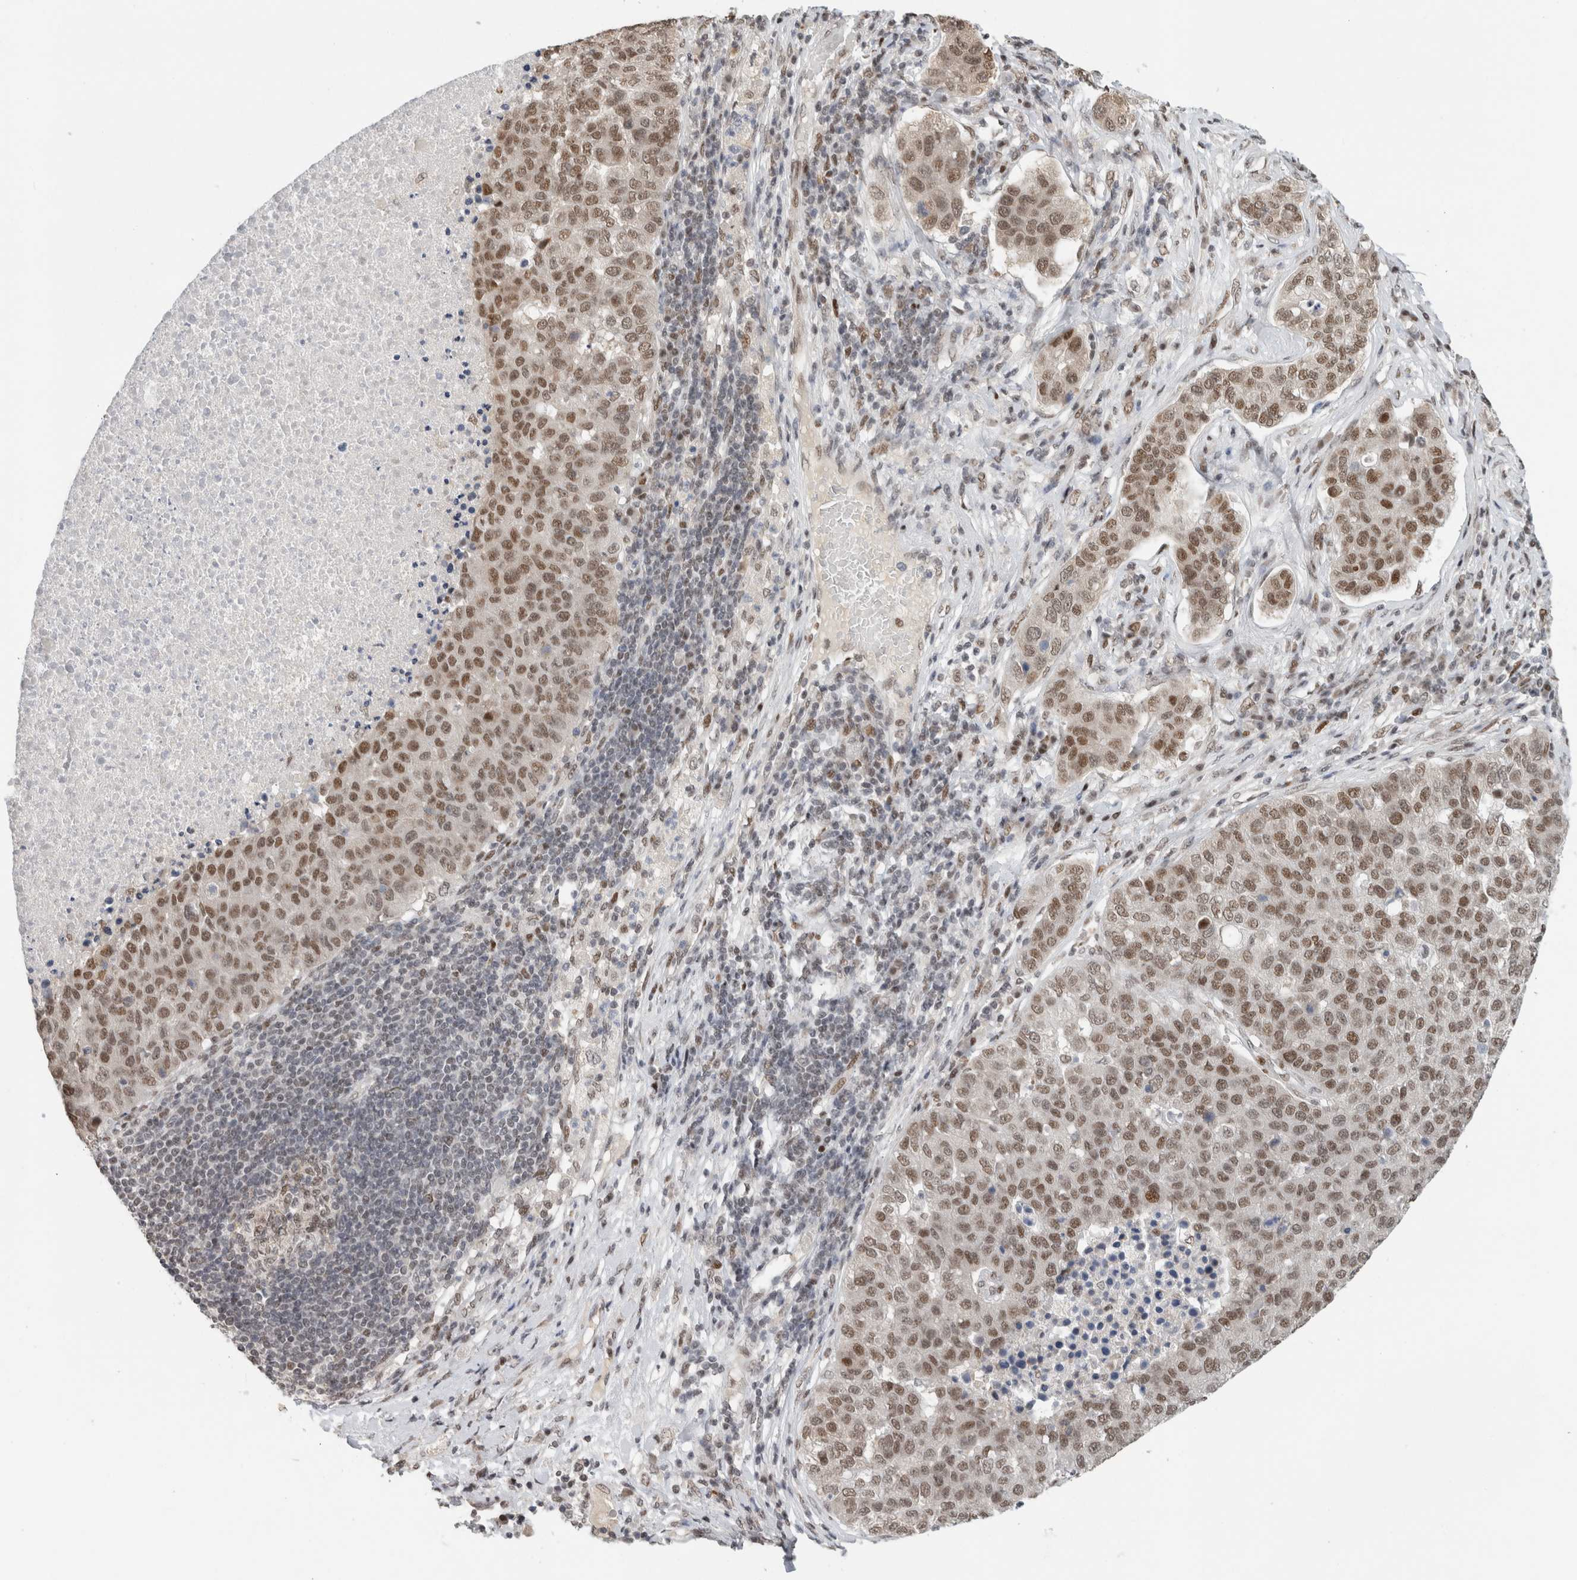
{"staining": {"intensity": "moderate", "quantity": ">75%", "location": "nuclear"}, "tissue": "pancreatic cancer", "cell_type": "Tumor cells", "image_type": "cancer", "snomed": [{"axis": "morphology", "description": "Adenocarcinoma, NOS"}, {"axis": "topography", "description": "Pancreas"}], "caption": "Tumor cells display medium levels of moderate nuclear expression in about >75% of cells in human adenocarcinoma (pancreatic).", "gene": "HNRNPR", "patient": {"sex": "female", "age": 61}}